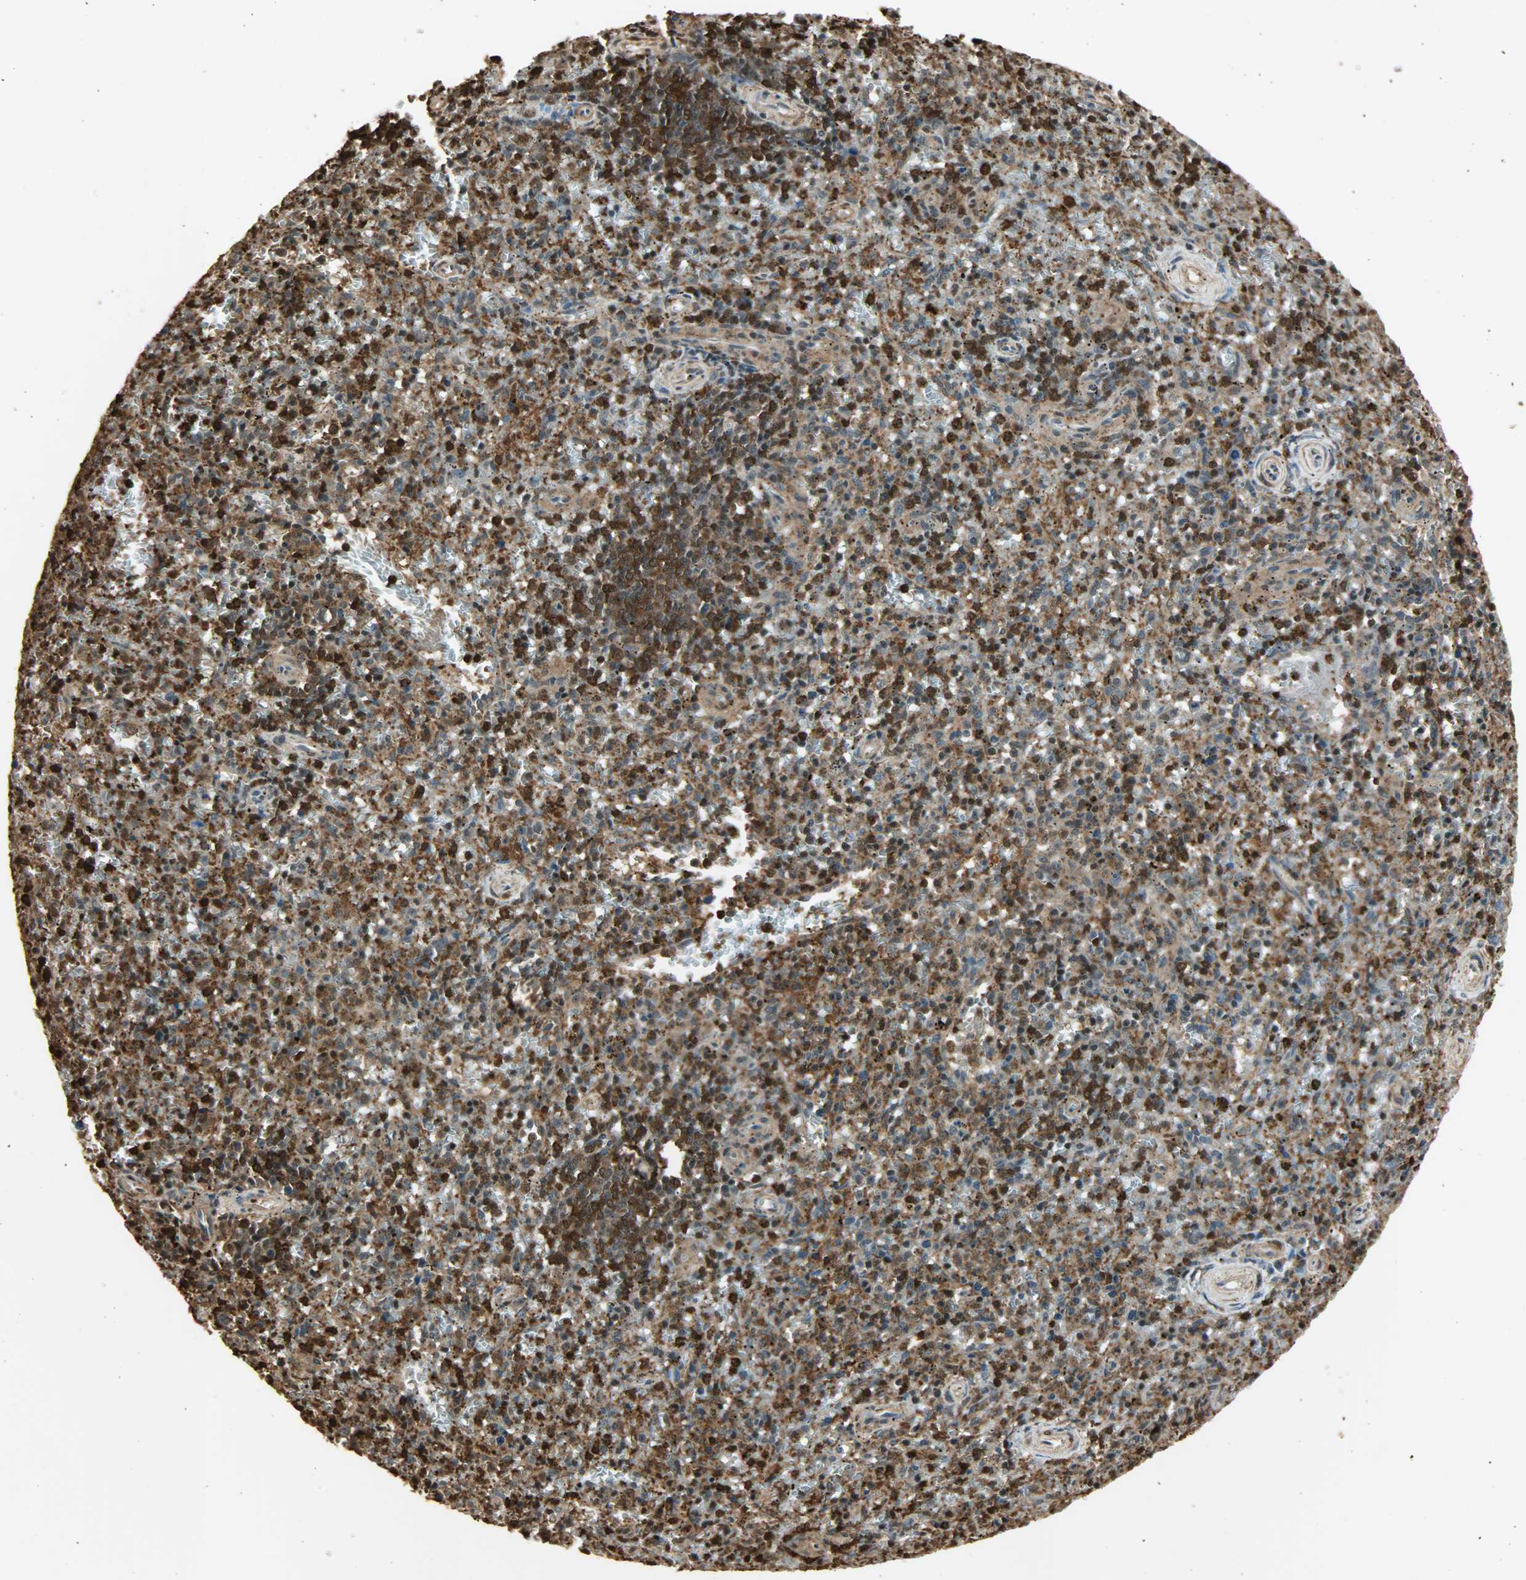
{"staining": {"intensity": "strong", "quantity": ">75%", "location": "cytoplasmic/membranous,nuclear"}, "tissue": "spleen", "cell_type": "Cells in red pulp", "image_type": "normal", "snomed": [{"axis": "morphology", "description": "Normal tissue, NOS"}, {"axis": "topography", "description": "Spleen"}], "caption": "Brown immunohistochemical staining in normal human spleen shows strong cytoplasmic/membranous,nuclear staining in approximately >75% of cells in red pulp.", "gene": "YWHAZ", "patient": {"sex": "male", "age": 72}}